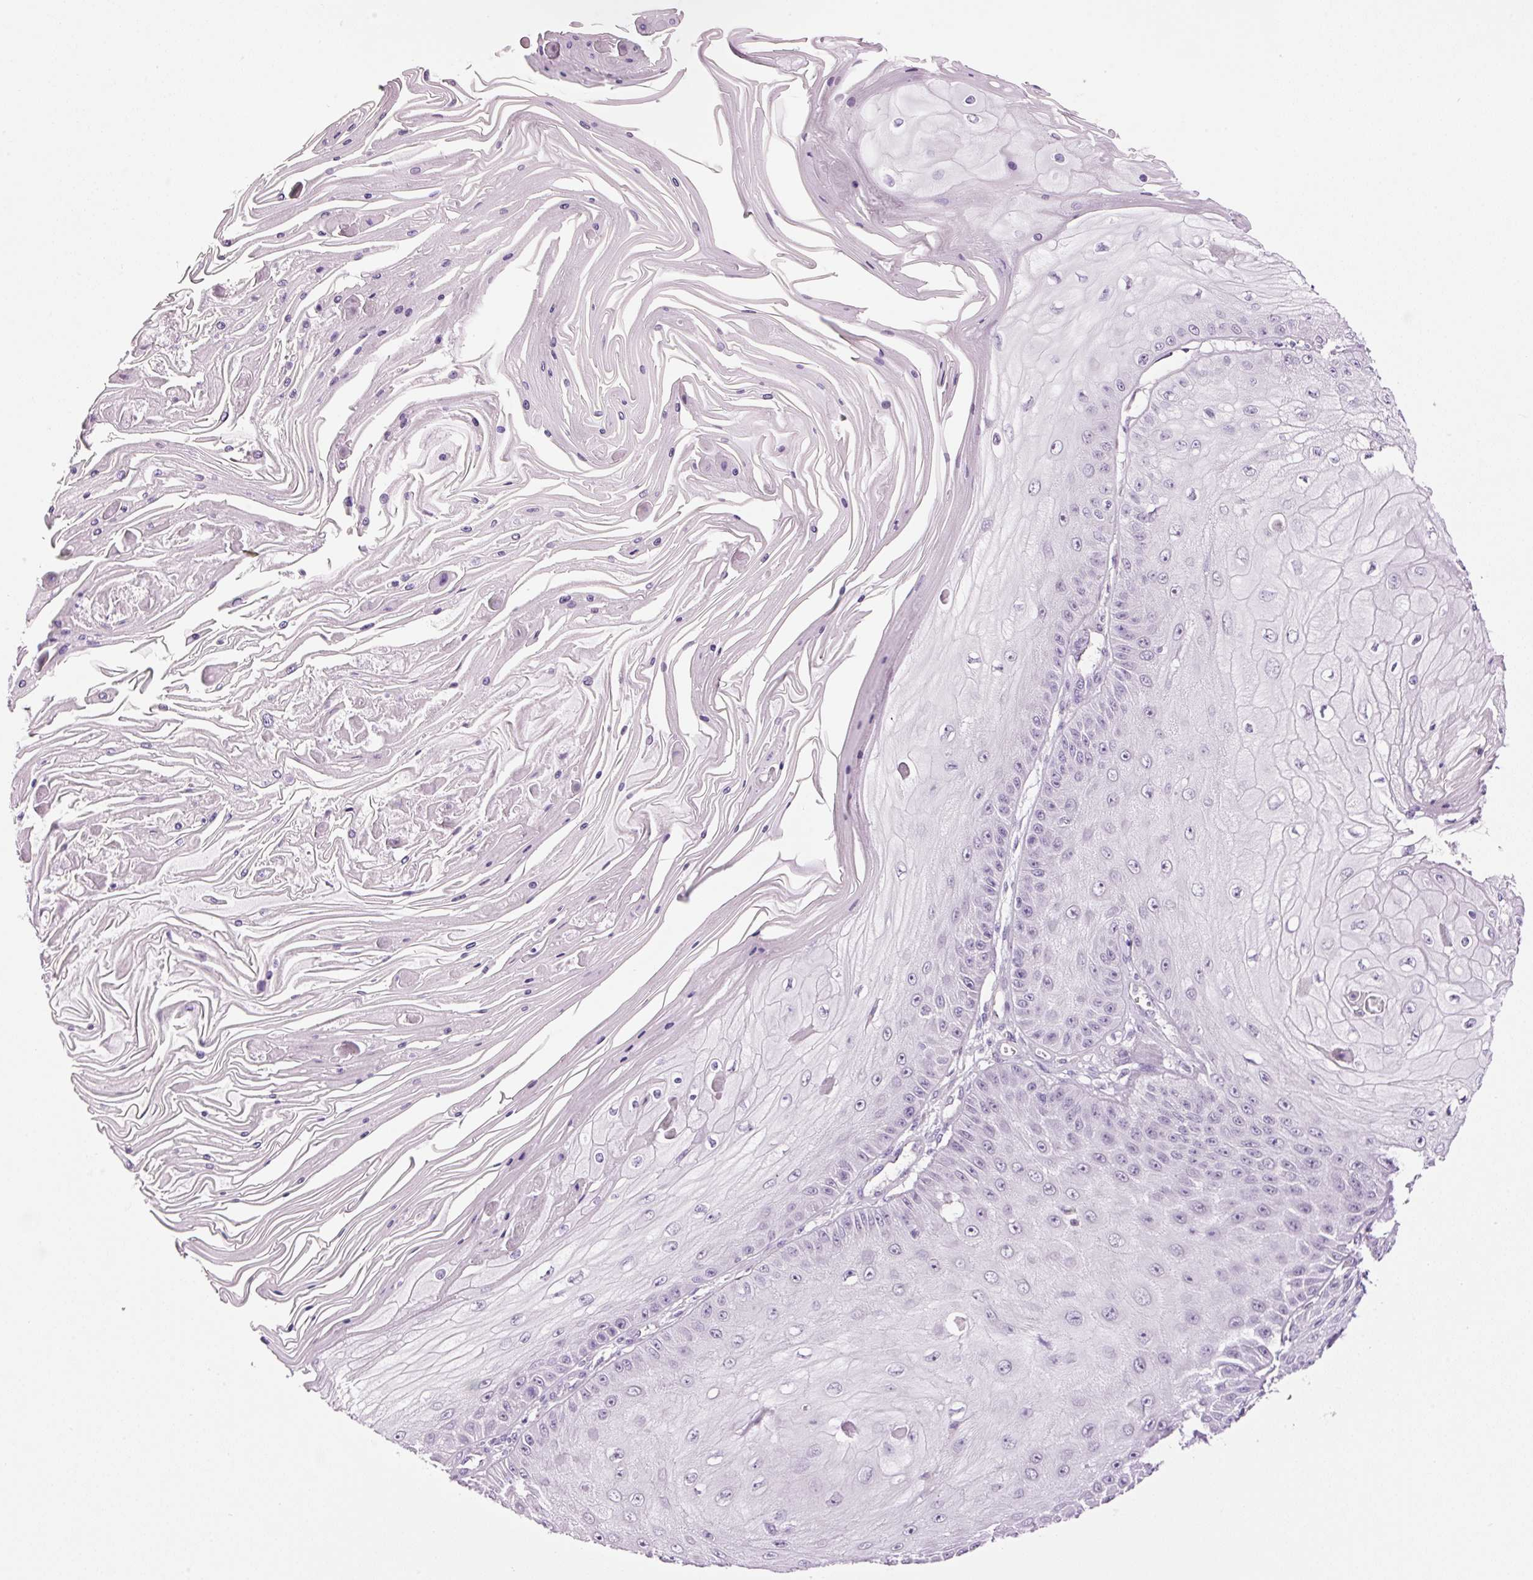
{"staining": {"intensity": "negative", "quantity": "none", "location": "none"}, "tissue": "skin cancer", "cell_type": "Tumor cells", "image_type": "cancer", "snomed": [{"axis": "morphology", "description": "Squamous cell carcinoma, NOS"}, {"axis": "topography", "description": "Skin"}], "caption": "Image shows no significant protein staining in tumor cells of skin squamous cell carcinoma.", "gene": "RTF2", "patient": {"sex": "male", "age": 70}}